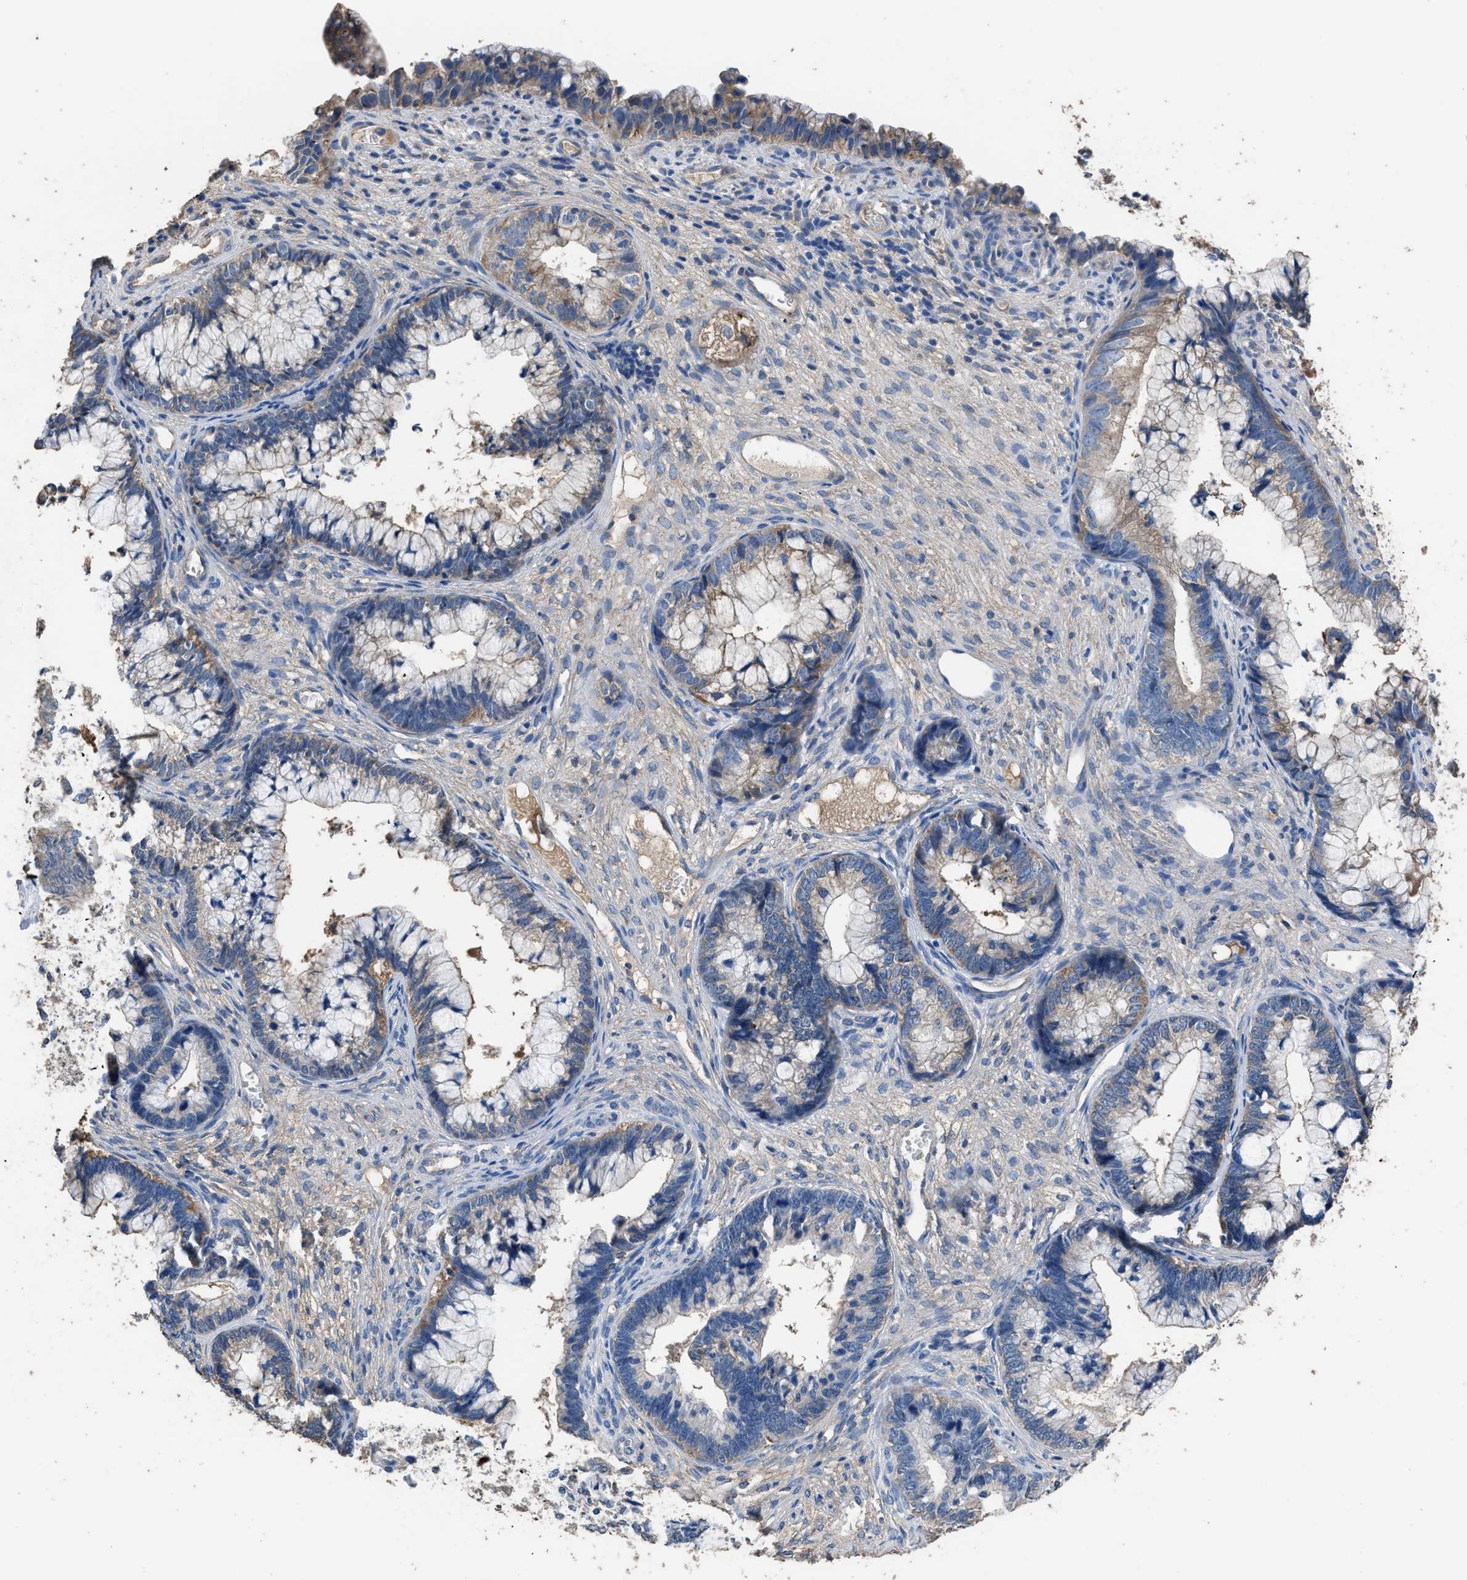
{"staining": {"intensity": "weak", "quantity": "25%-75%", "location": "cytoplasmic/membranous"}, "tissue": "cervical cancer", "cell_type": "Tumor cells", "image_type": "cancer", "snomed": [{"axis": "morphology", "description": "Adenocarcinoma, NOS"}, {"axis": "topography", "description": "Cervix"}], "caption": "Human cervical cancer (adenocarcinoma) stained for a protein (brown) shows weak cytoplasmic/membranous positive expression in about 25%-75% of tumor cells.", "gene": "ITSN1", "patient": {"sex": "female", "age": 44}}